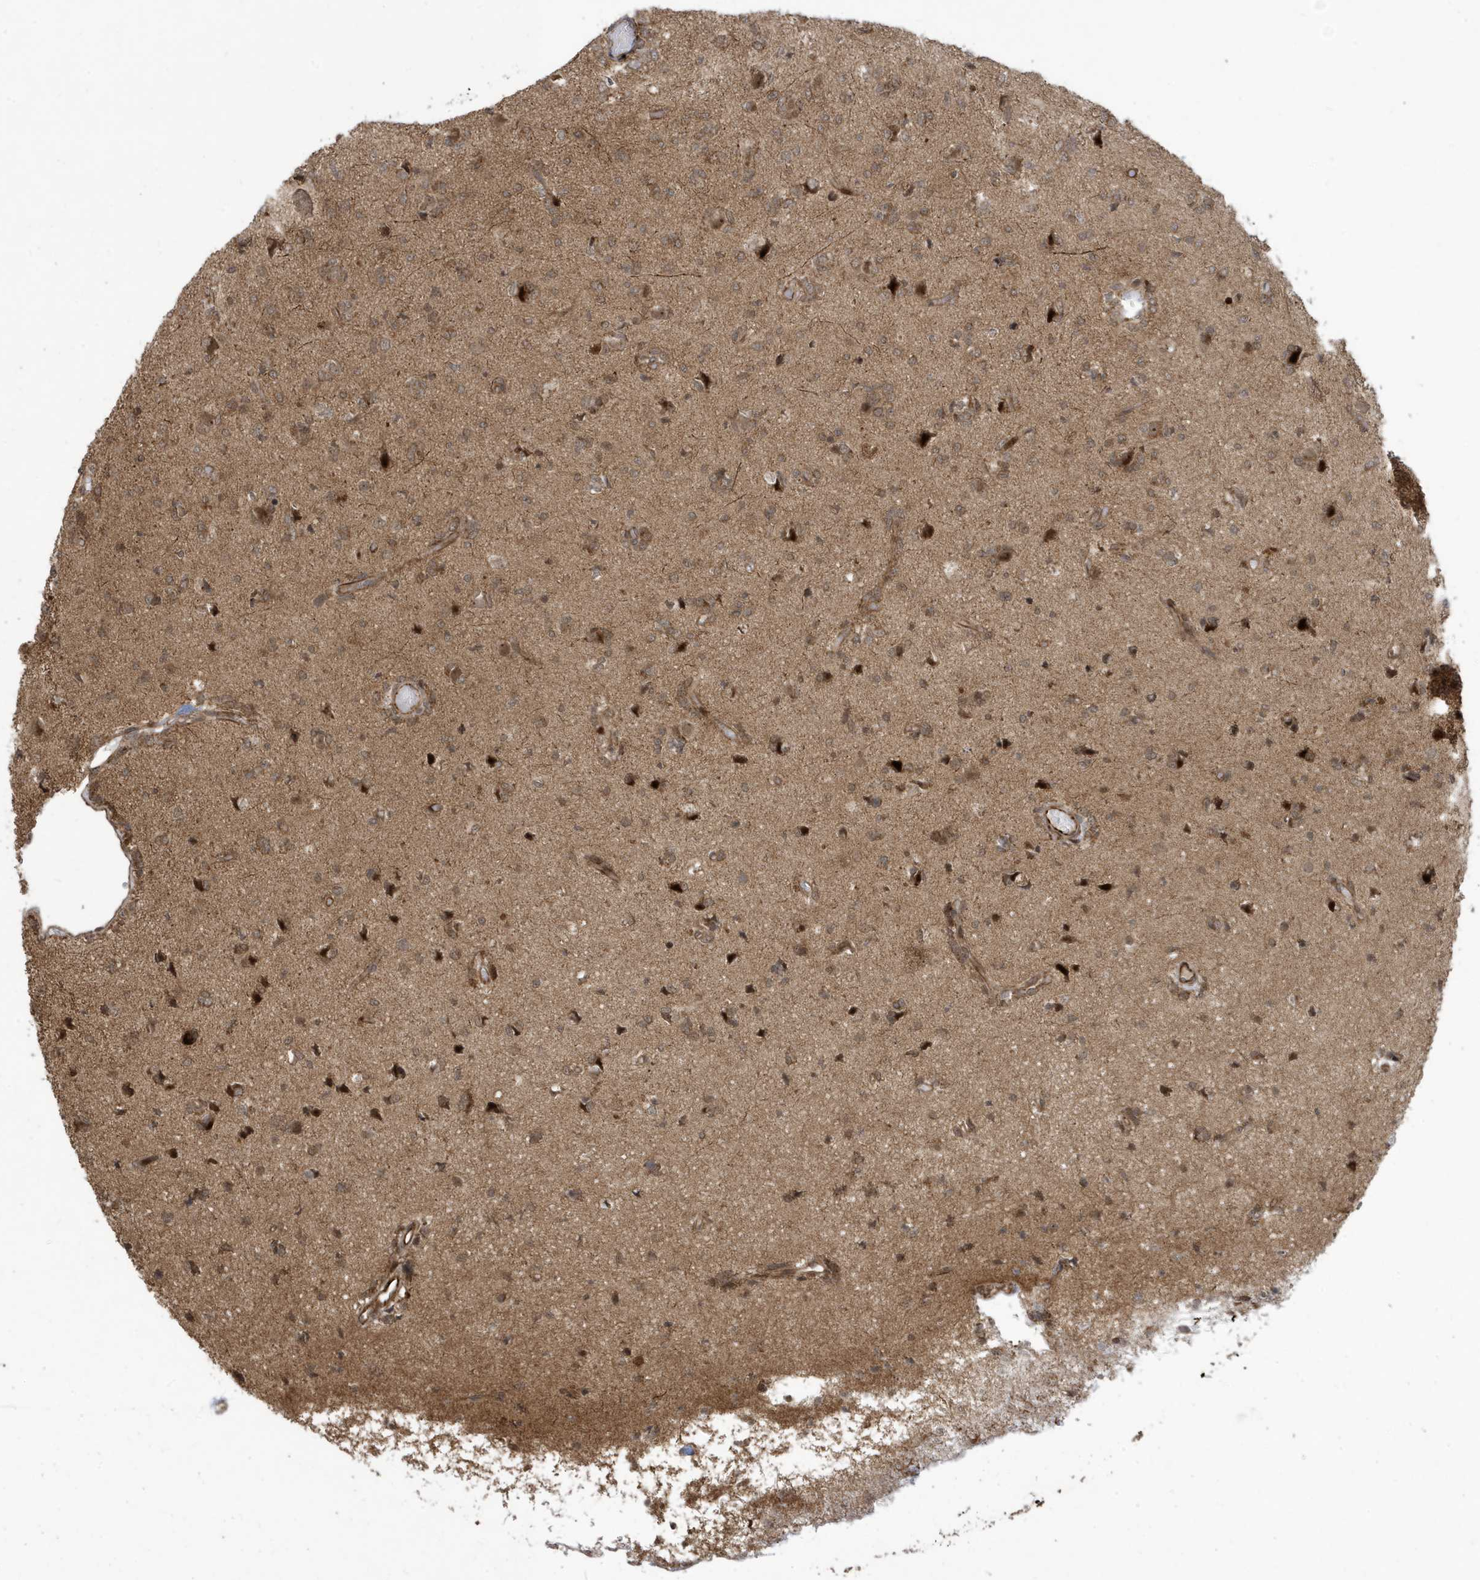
{"staining": {"intensity": "weak", "quantity": "25%-75%", "location": "cytoplasmic/membranous"}, "tissue": "glioma", "cell_type": "Tumor cells", "image_type": "cancer", "snomed": [{"axis": "morphology", "description": "Glioma, malignant, High grade"}, {"axis": "topography", "description": "Brain"}], "caption": "Immunohistochemical staining of glioma reveals weak cytoplasmic/membranous protein staining in about 25%-75% of tumor cells. (DAB IHC, brown staining for protein, blue staining for nuclei).", "gene": "FAM9B", "patient": {"sex": "female", "age": 59}}